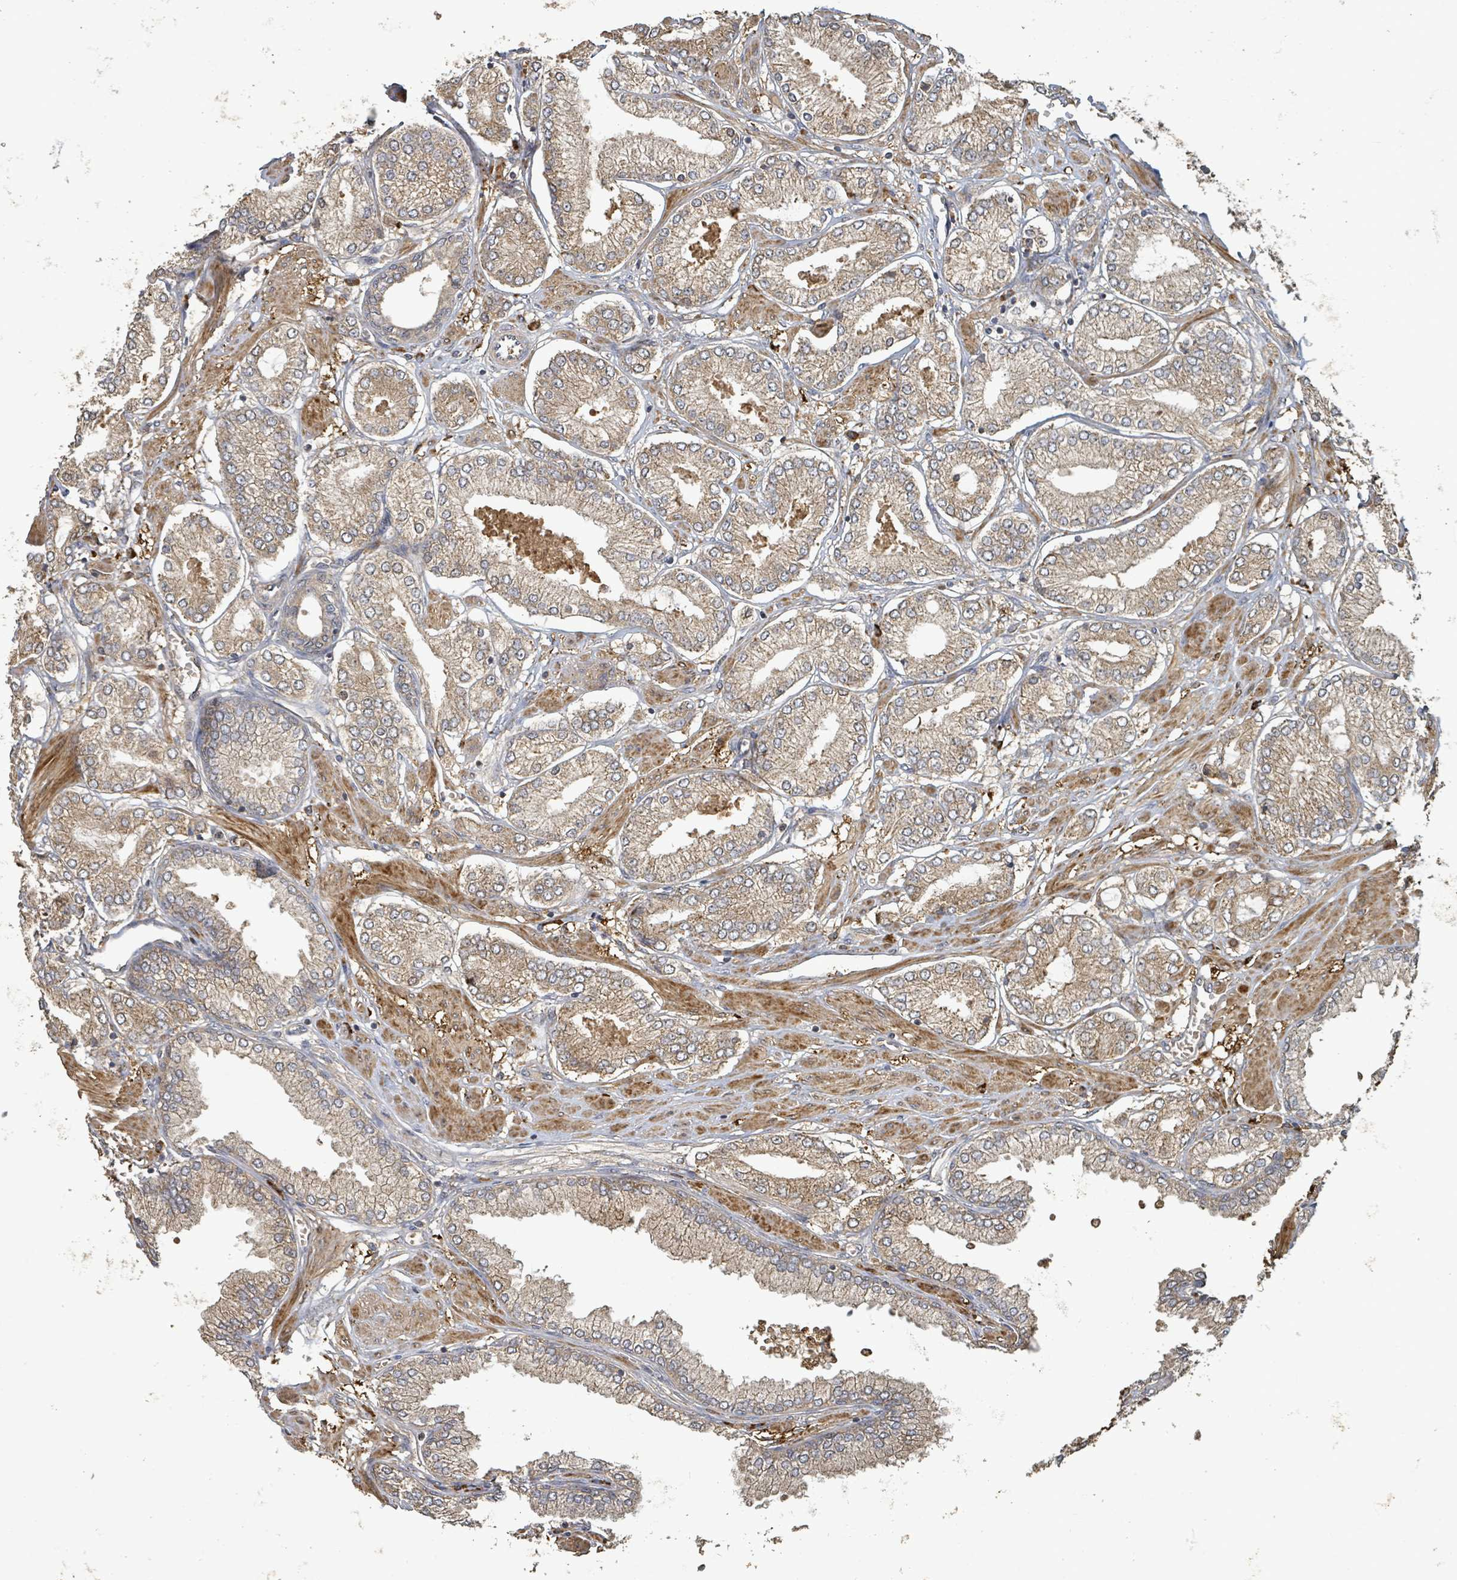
{"staining": {"intensity": "moderate", "quantity": ">75%", "location": "cytoplasmic/membranous"}, "tissue": "prostate cancer", "cell_type": "Tumor cells", "image_type": "cancer", "snomed": [{"axis": "morphology", "description": "Adenocarcinoma, High grade"}, {"axis": "topography", "description": "Prostate and seminal vesicle, NOS"}], "caption": "About >75% of tumor cells in human prostate high-grade adenocarcinoma reveal moderate cytoplasmic/membranous protein positivity as visualized by brown immunohistochemical staining.", "gene": "STARD4", "patient": {"sex": "male", "age": 64}}